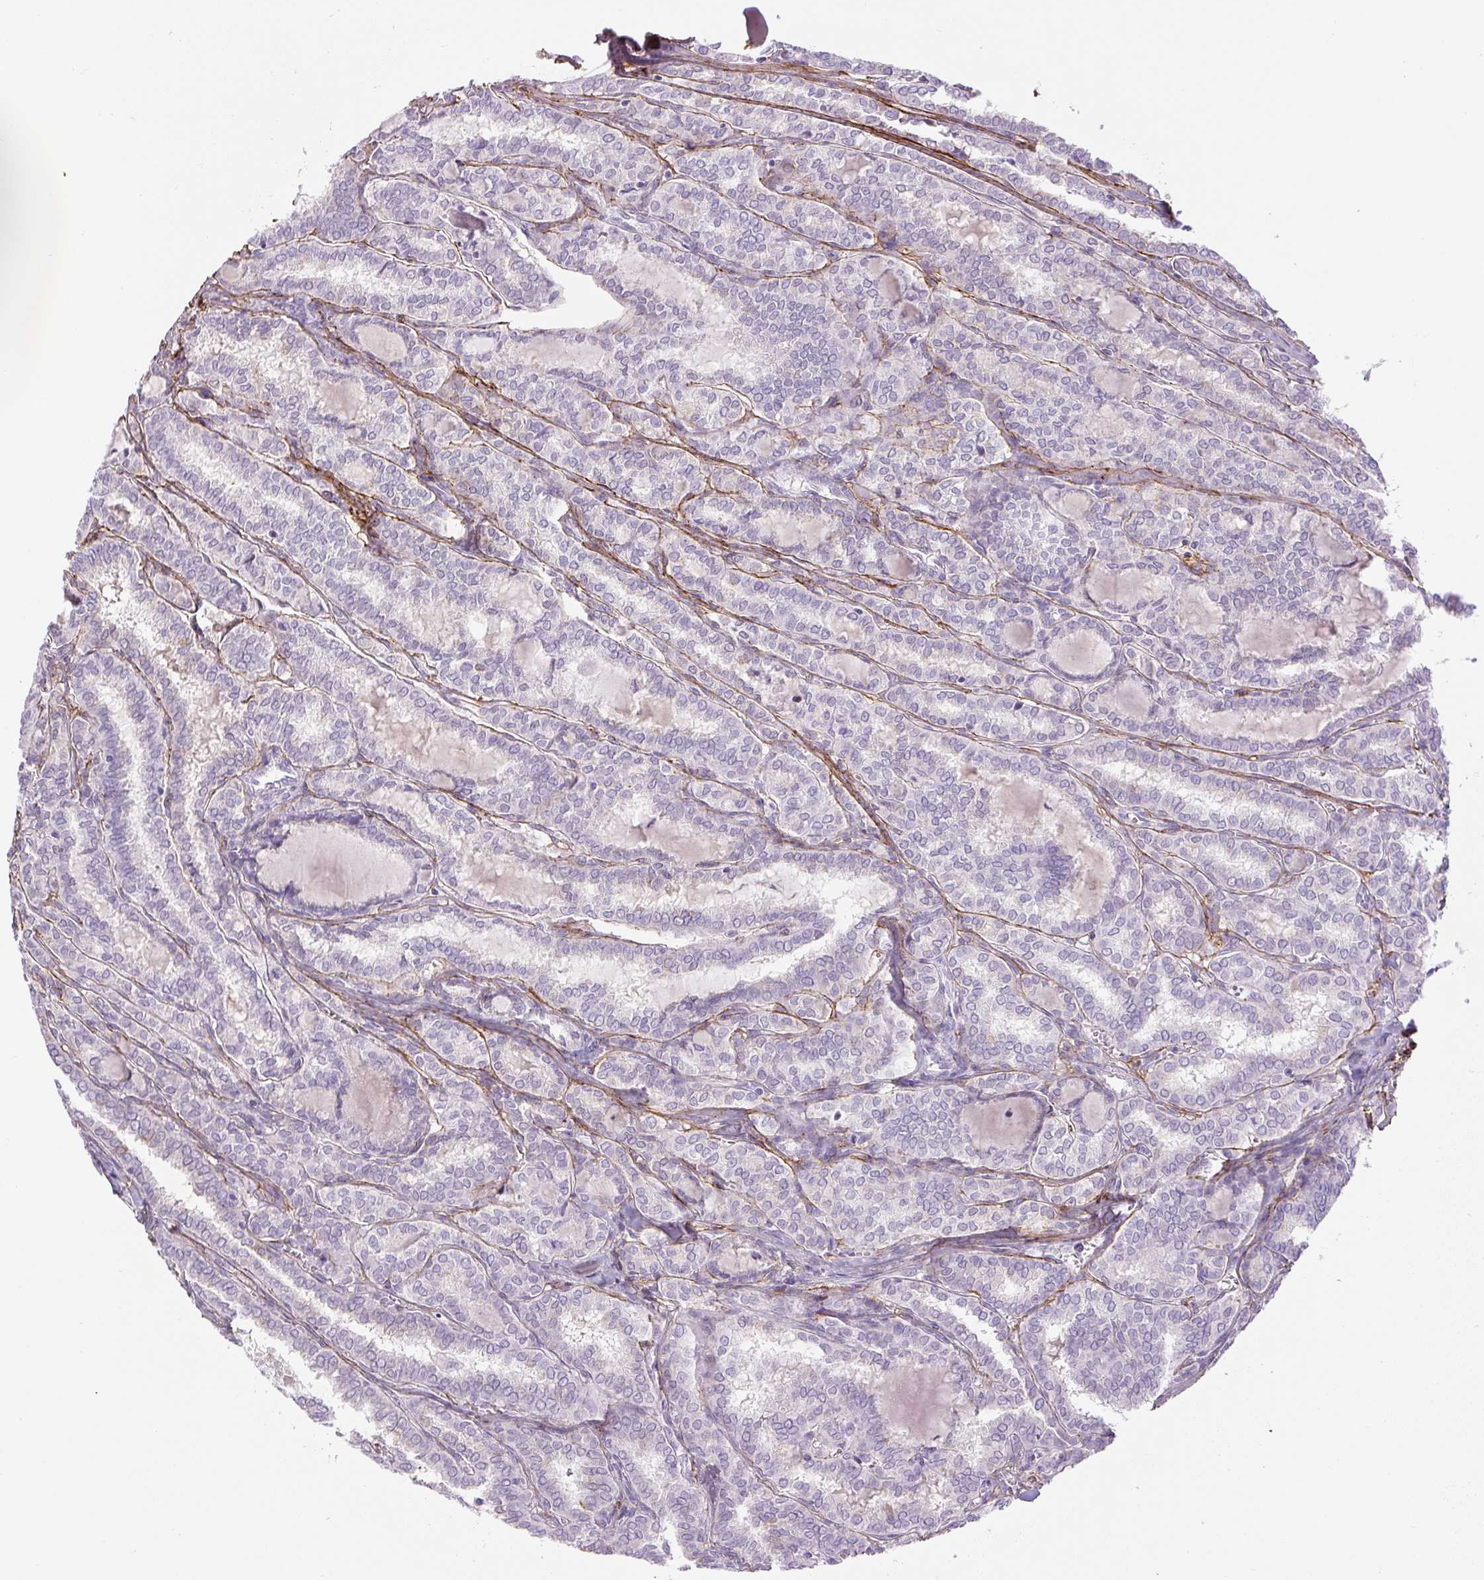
{"staining": {"intensity": "negative", "quantity": "none", "location": "none"}, "tissue": "thyroid cancer", "cell_type": "Tumor cells", "image_type": "cancer", "snomed": [{"axis": "morphology", "description": "Papillary adenocarcinoma, NOS"}, {"axis": "topography", "description": "Thyroid gland"}], "caption": "There is no significant staining in tumor cells of thyroid cancer.", "gene": "FBN1", "patient": {"sex": "female", "age": 30}}